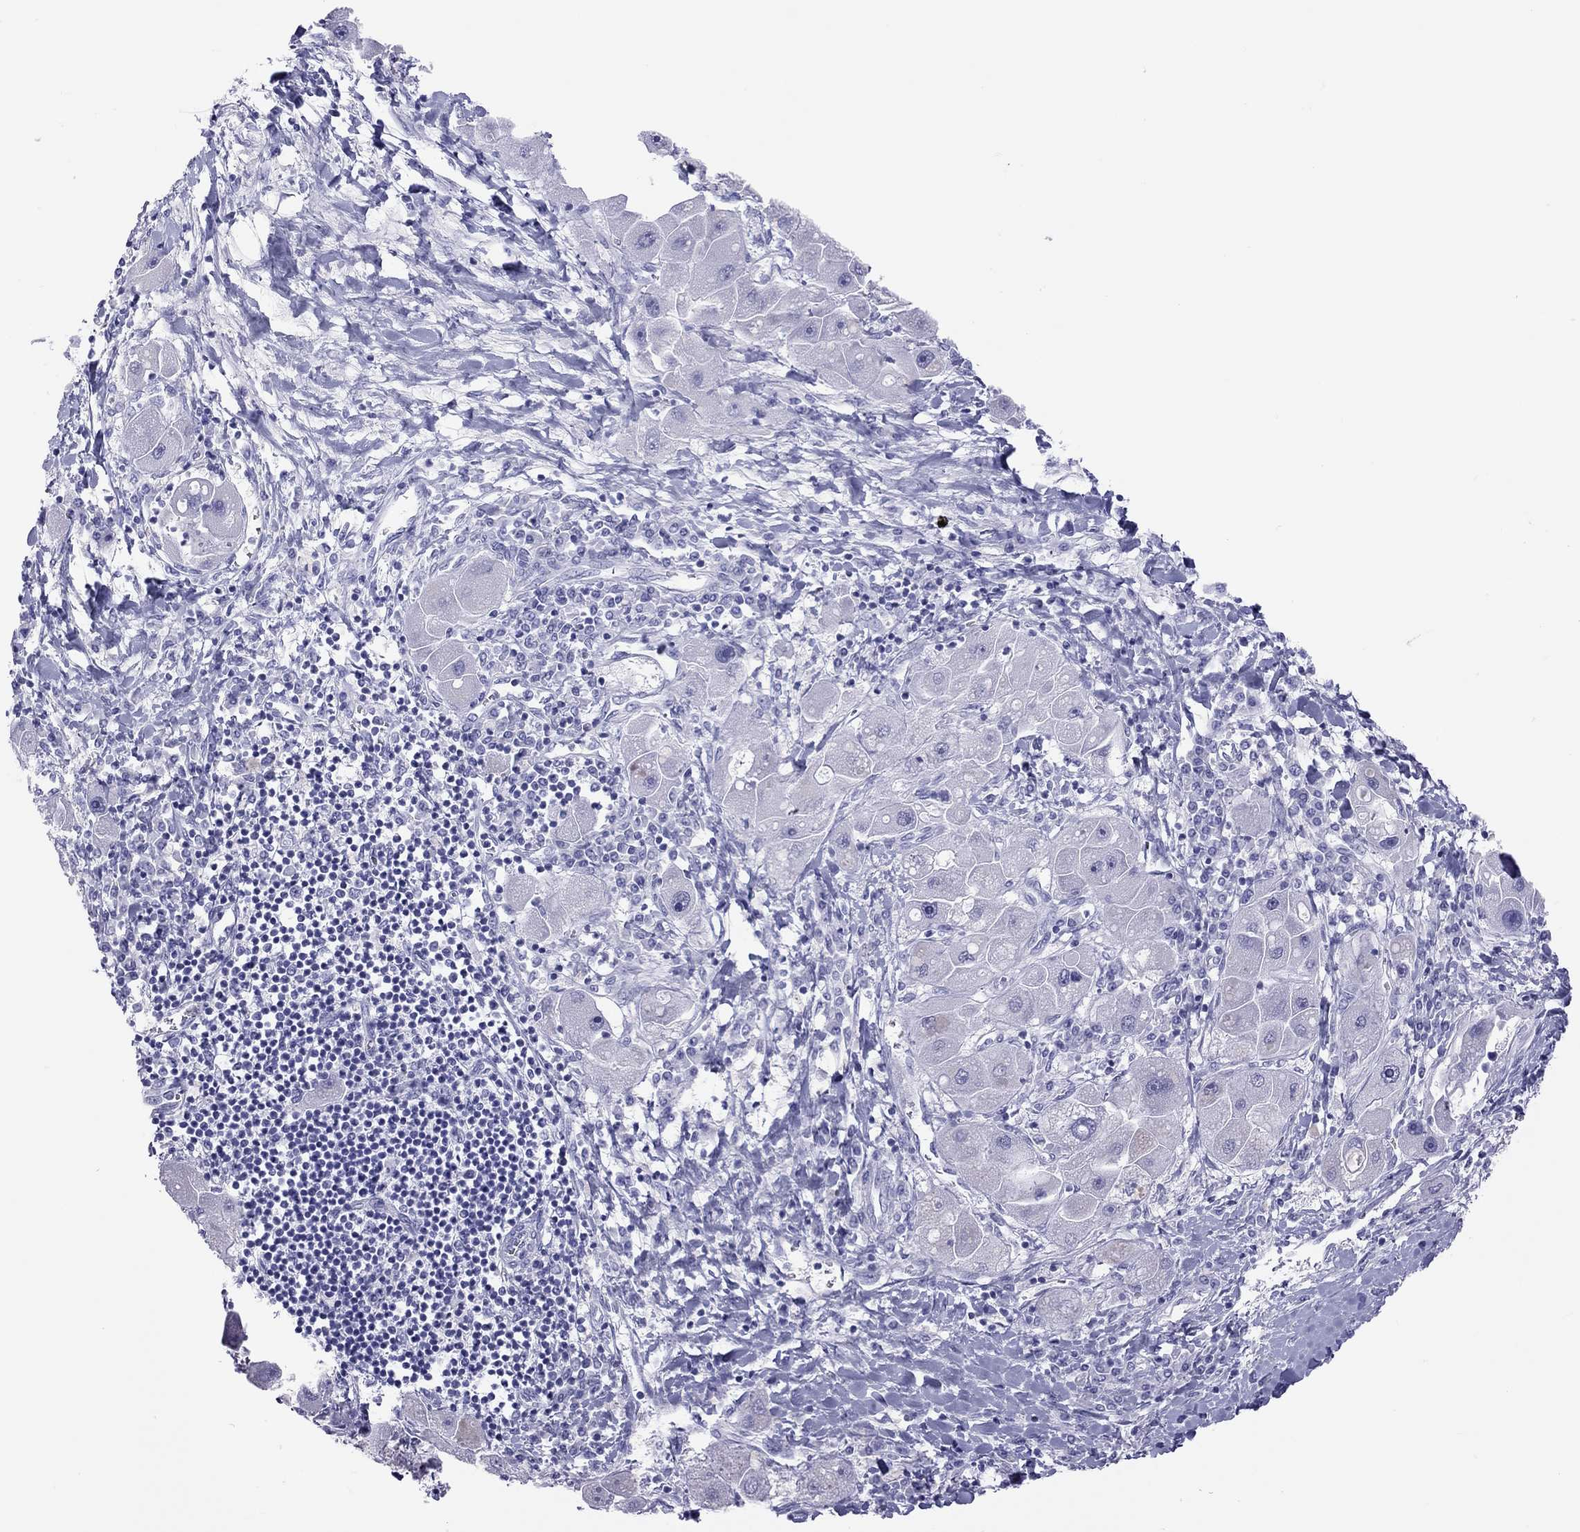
{"staining": {"intensity": "negative", "quantity": "none", "location": "none"}, "tissue": "liver cancer", "cell_type": "Tumor cells", "image_type": "cancer", "snomed": [{"axis": "morphology", "description": "Carcinoma, Hepatocellular, NOS"}, {"axis": "topography", "description": "Liver"}], "caption": "Tumor cells are negative for protein expression in human liver hepatocellular carcinoma.", "gene": "STAG3", "patient": {"sex": "male", "age": 24}}